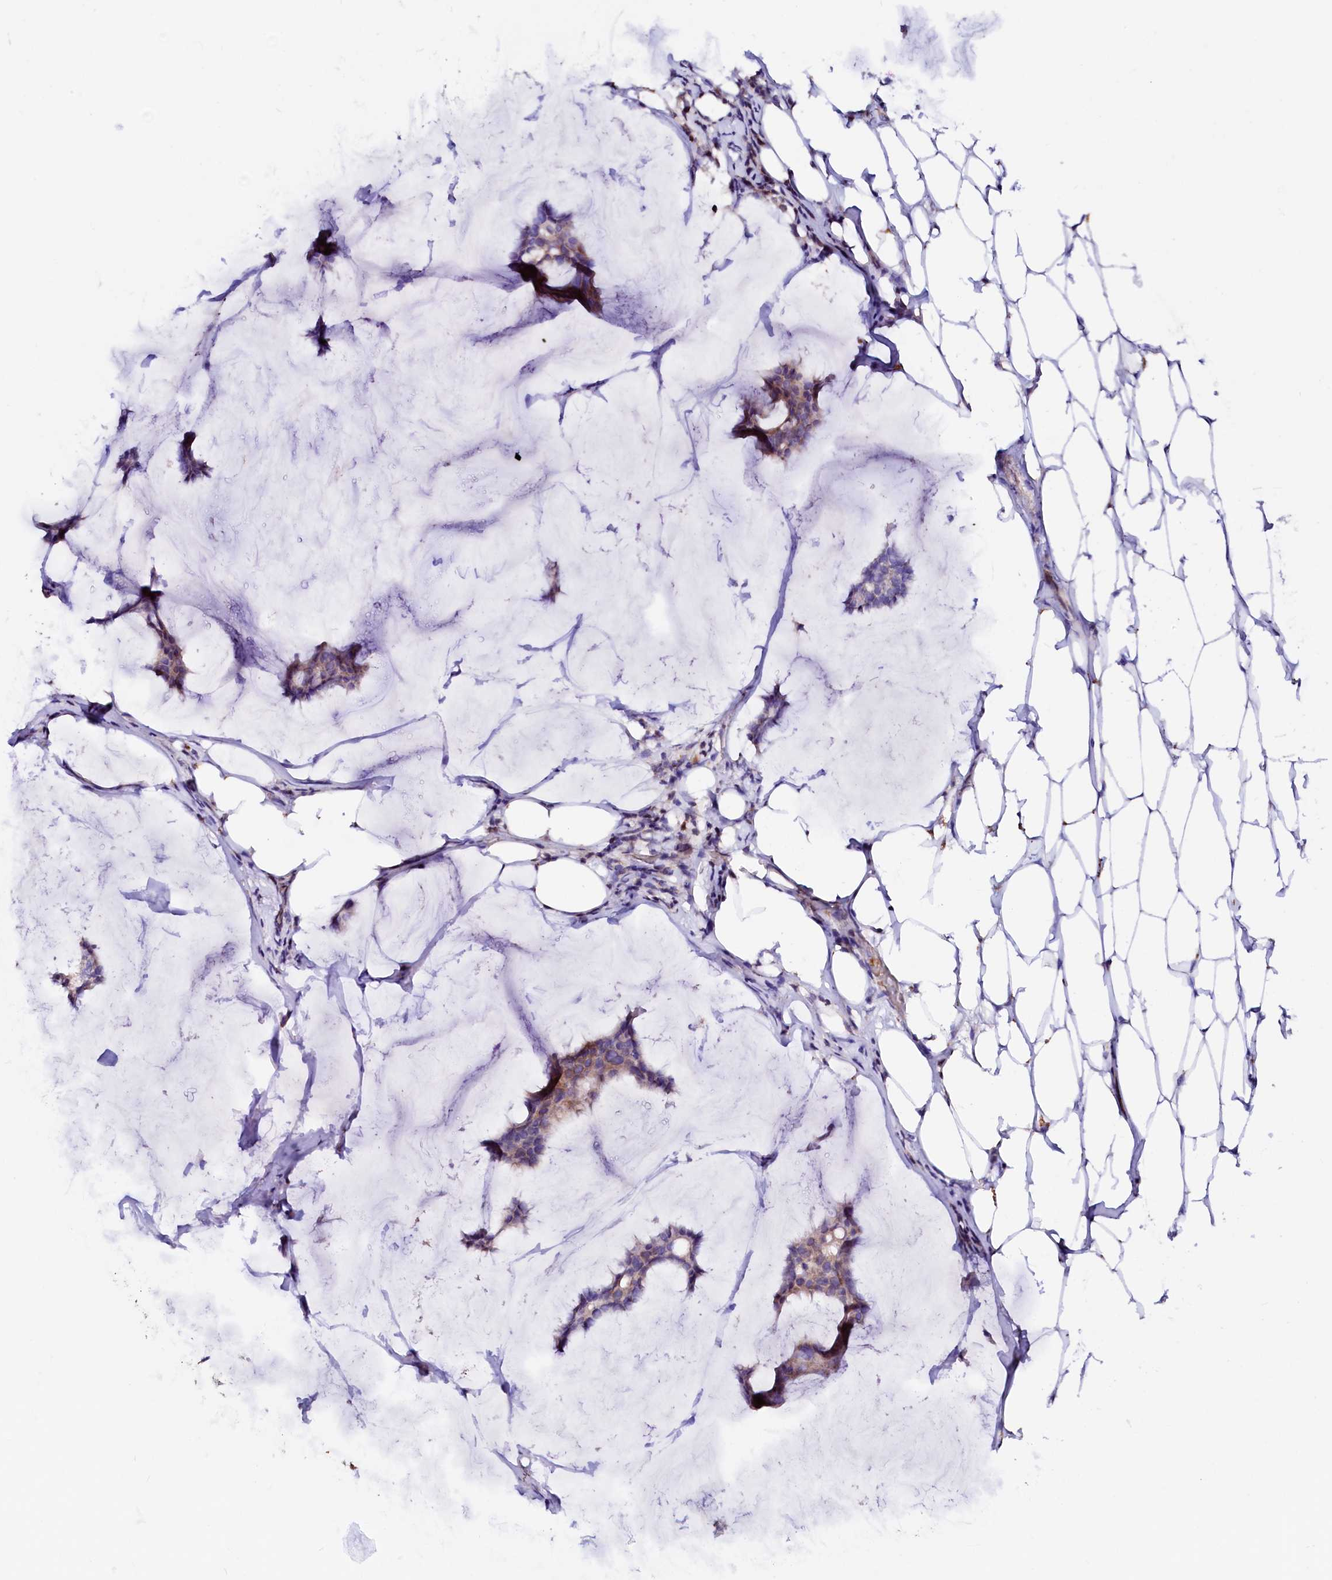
{"staining": {"intensity": "weak", "quantity": ">75%", "location": "cytoplasmic/membranous"}, "tissue": "breast cancer", "cell_type": "Tumor cells", "image_type": "cancer", "snomed": [{"axis": "morphology", "description": "Duct carcinoma"}, {"axis": "topography", "description": "Breast"}], "caption": "A high-resolution photomicrograph shows IHC staining of intraductal carcinoma (breast), which exhibits weak cytoplasmic/membranous positivity in approximately >75% of tumor cells. (Stains: DAB (3,3'-diaminobenzidine) in brown, nuclei in blue, Microscopy: brightfield microscopy at high magnification).", "gene": "RAB27A", "patient": {"sex": "female", "age": 93}}